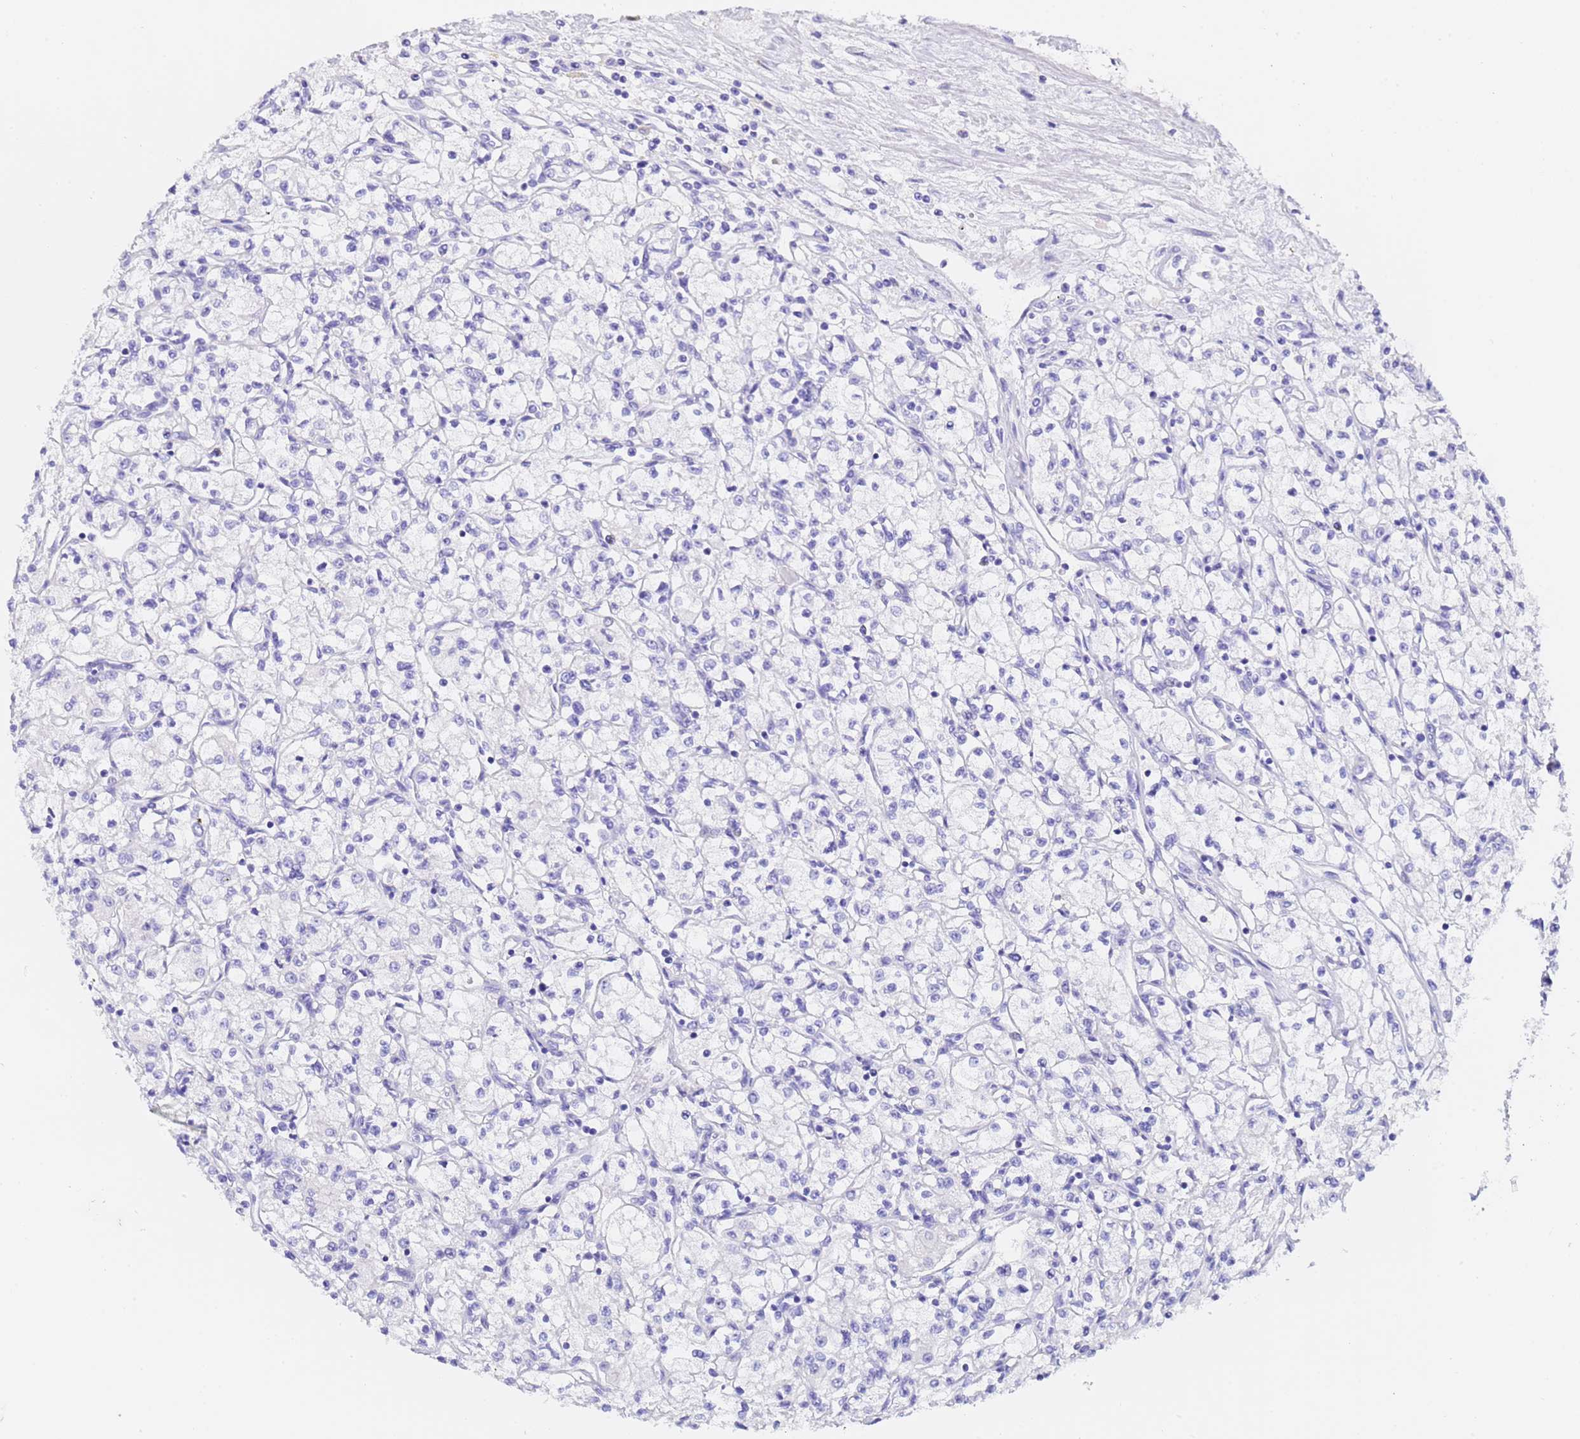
{"staining": {"intensity": "negative", "quantity": "none", "location": "none"}, "tissue": "renal cancer", "cell_type": "Tumor cells", "image_type": "cancer", "snomed": [{"axis": "morphology", "description": "Adenocarcinoma, NOS"}, {"axis": "topography", "description": "Kidney"}], "caption": "Tumor cells are negative for brown protein staining in renal adenocarcinoma.", "gene": "GABRA1", "patient": {"sex": "male", "age": 59}}